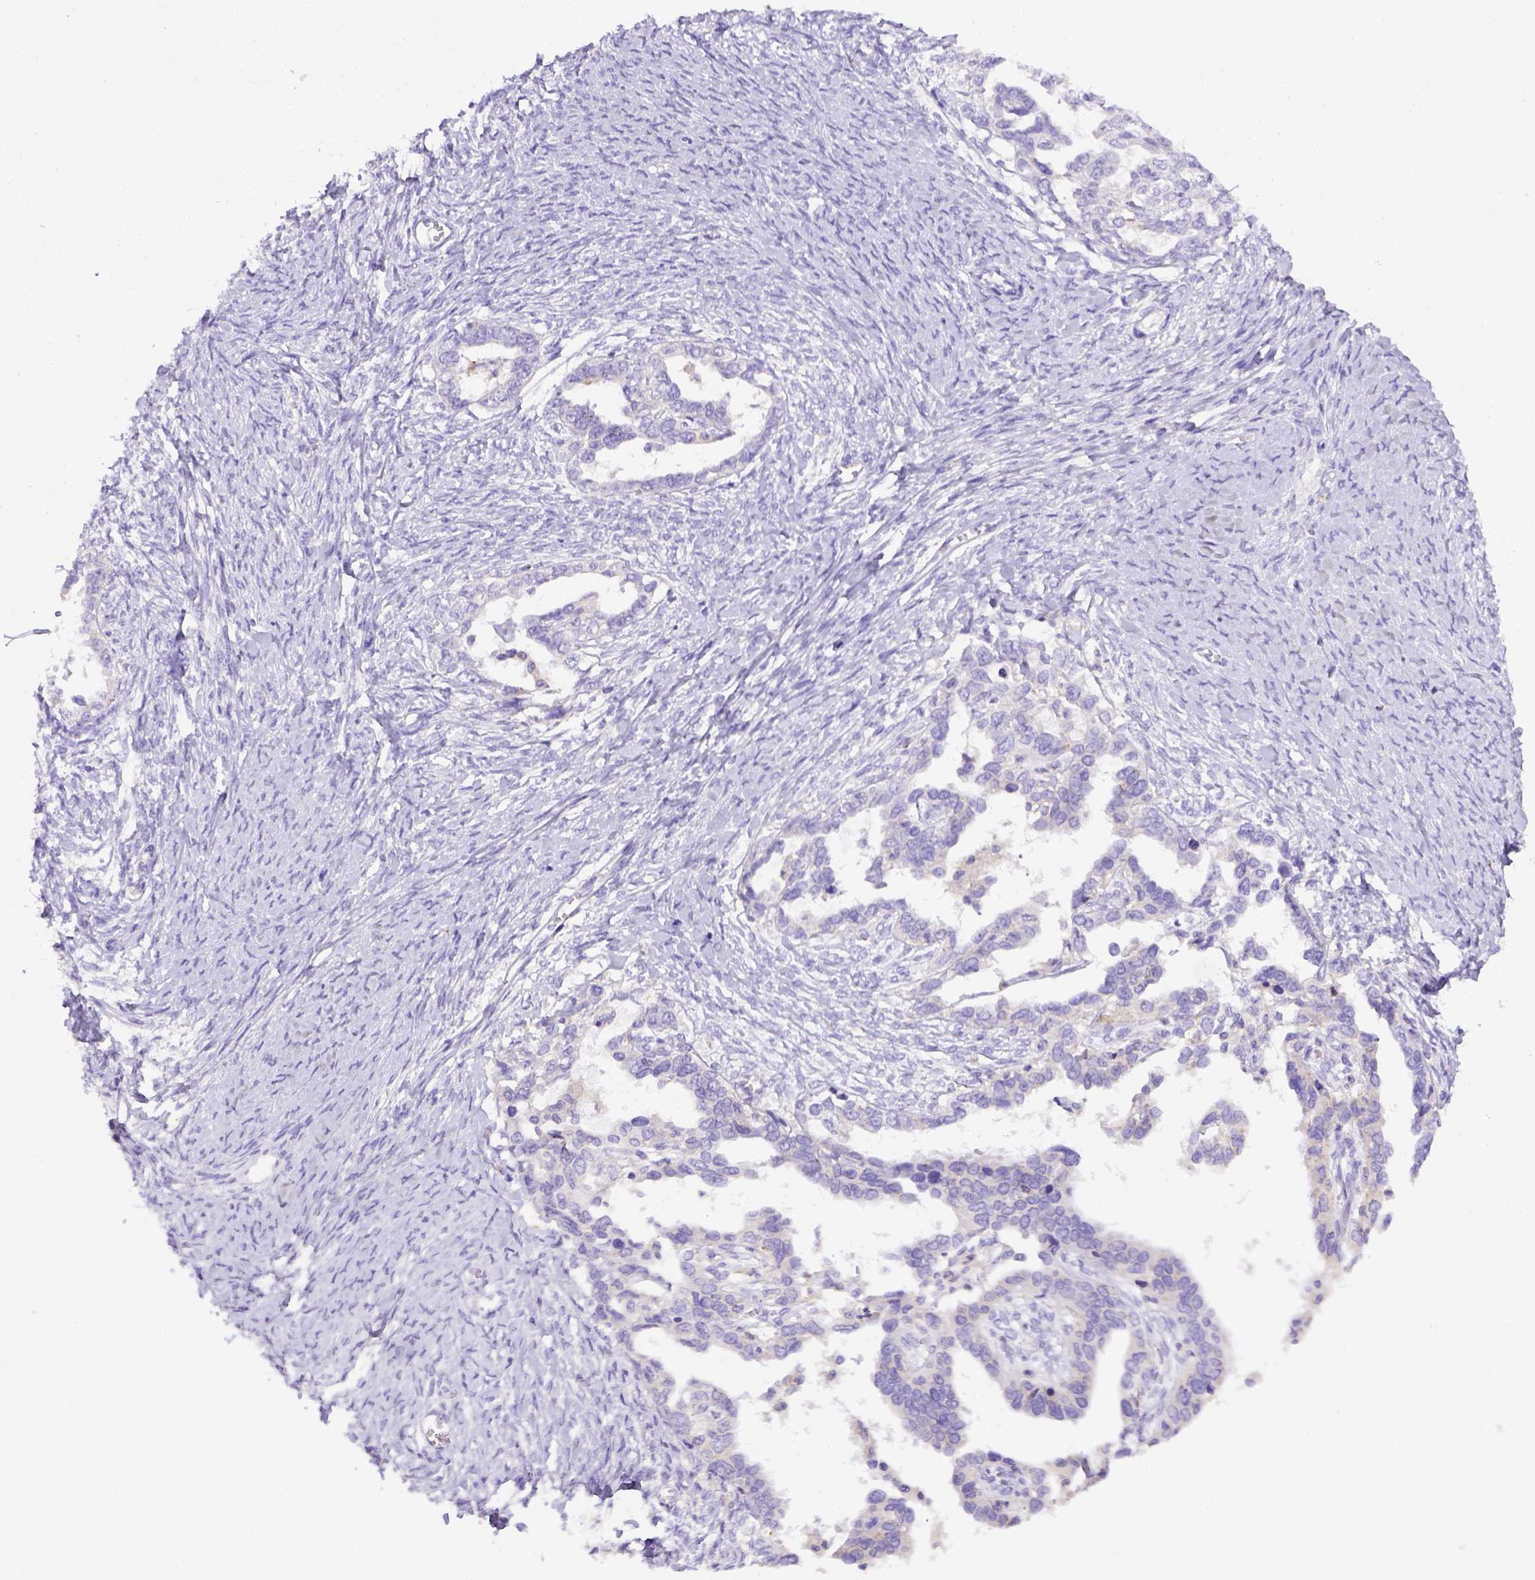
{"staining": {"intensity": "negative", "quantity": "none", "location": "none"}, "tissue": "ovarian cancer", "cell_type": "Tumor cells", "image_type": "cancer", "snomed": [{"axis": "morphology", "description": "Cystadenocarcinoma, serous, NOS"}, {"axis": "topography", "description": "Ovary"}], "caption": "Human ovarian cancer stained for a protein using immunohistochemistry displays no expression in tumor cells.", "gene": "CD40", "patient": {"sex": "female", "age": 69}}